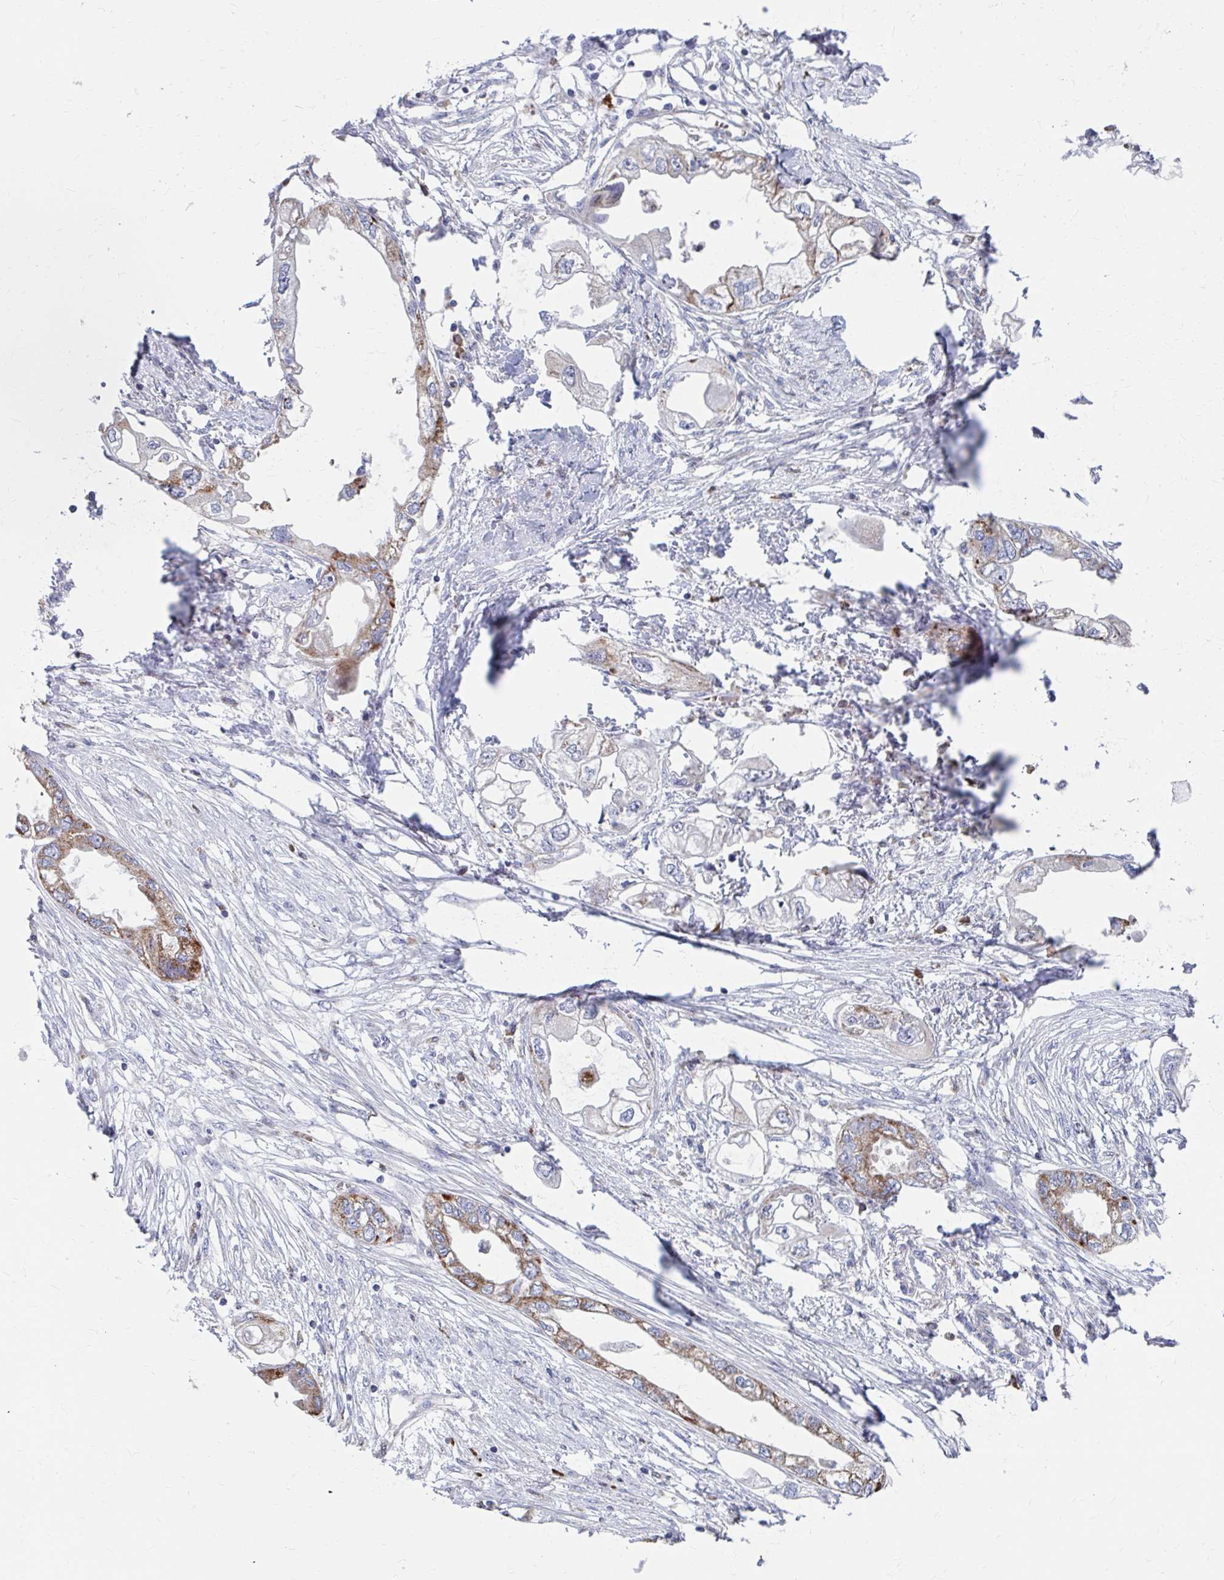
{"staining": {"intensity": "moderate", "quantity": "25%-75%", "location": "cytoplasmic/membranous"}, "tissue": "endometrial cancer", "cell_type": "Tumor cells", "image_type": "cancer", "snomed": [{"axis": "morphology", "description": "Adenocarcinoma, NOS"}, {"axis": "morphology", "description": "Adenocarcinoma, metastatic, NOS"}, {"axis": "topography", "description": "Adipose tissue"}, {"axis": "topography", "description": "Endometrium"}], "caption": "Immunohistochemical staining of endometrial cancer exhibits medium levels of moderate cytoplasmic/membranous protein positivity in approximately 25%-75% of tumor cells.", "gene": "FKBP2", "patient": {"sex": "female", "age": 67}}